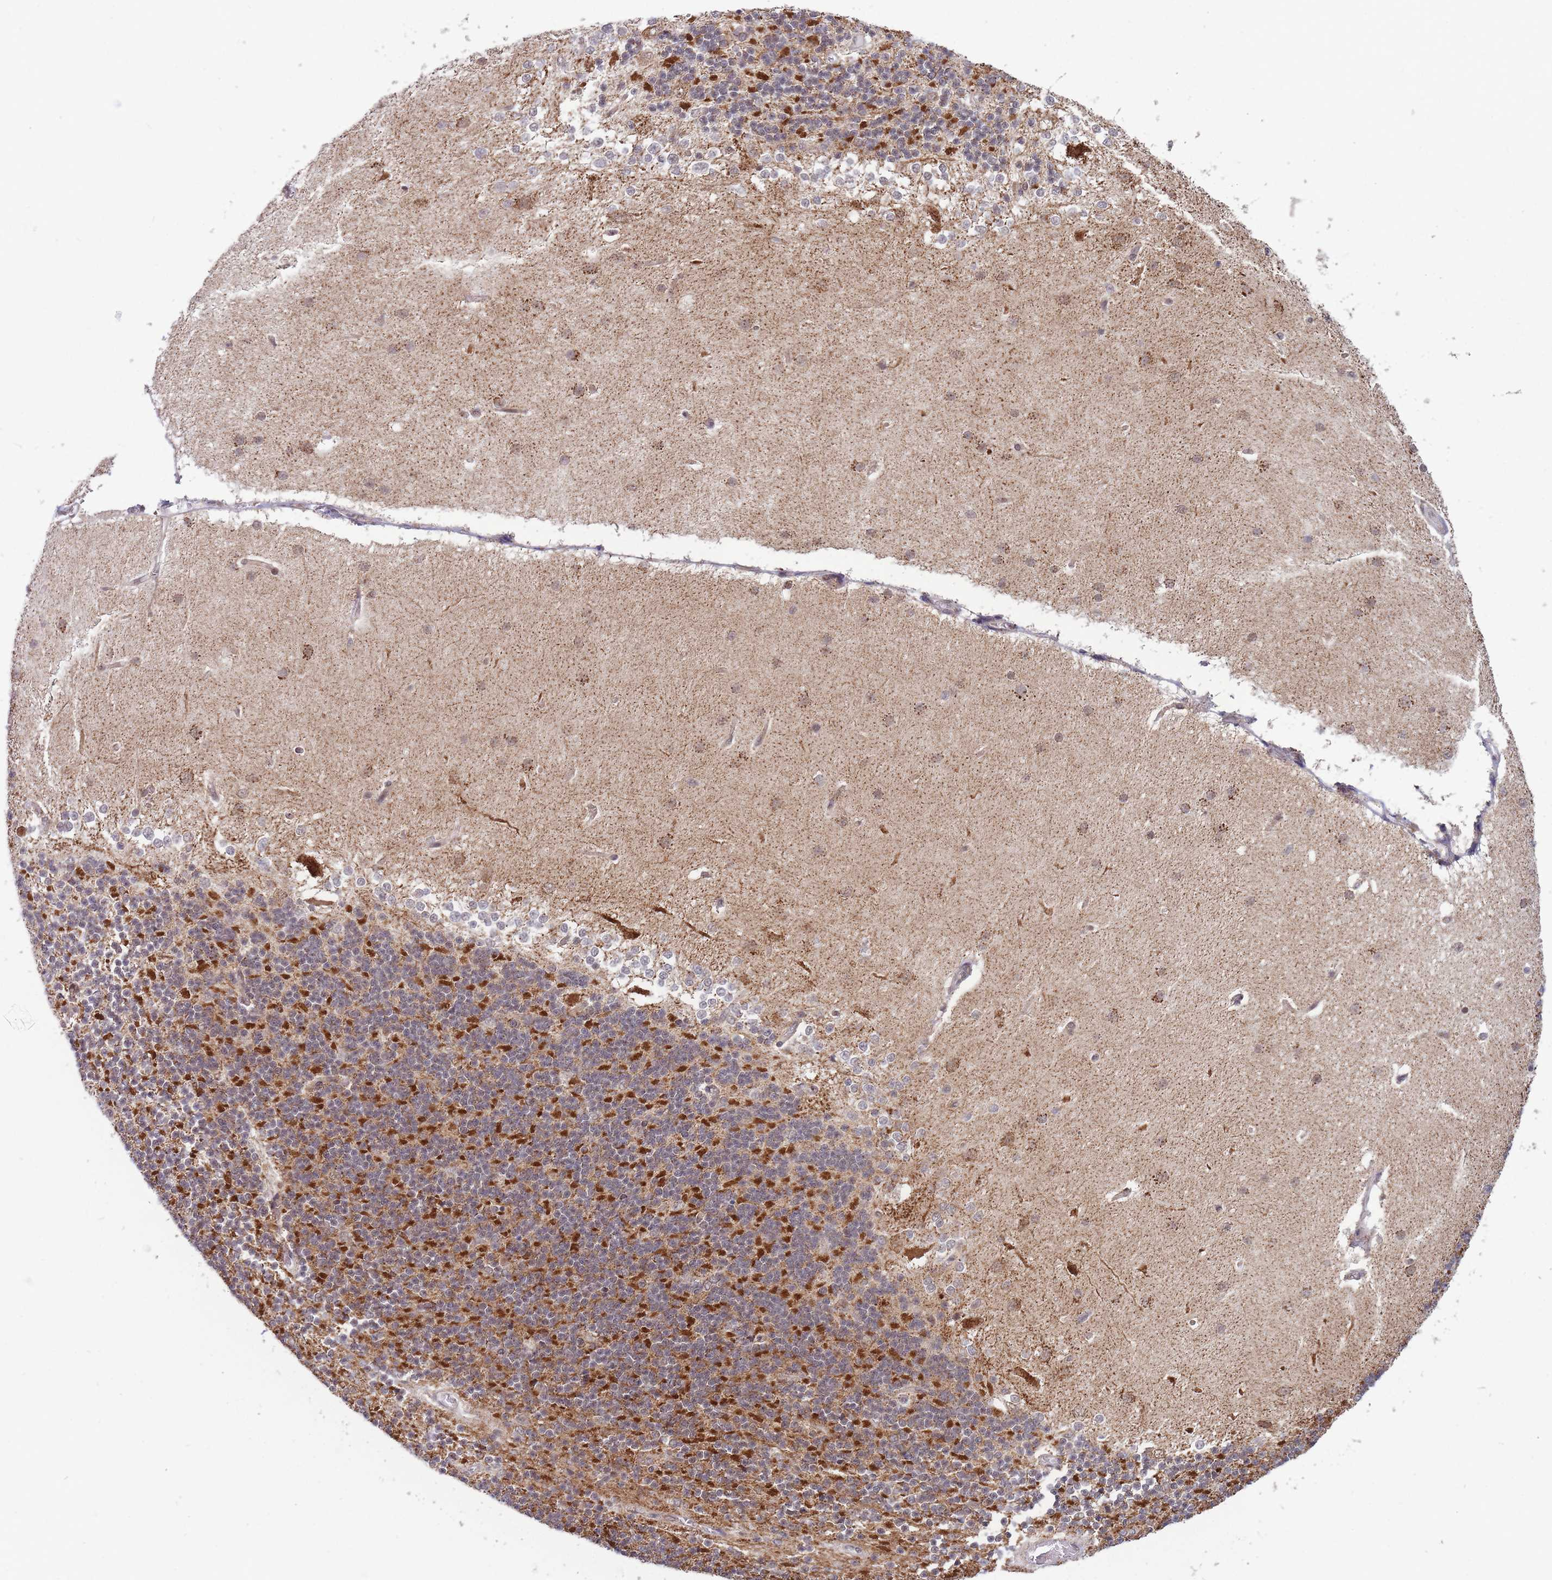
{"staining": {"intensity": "strong", "quantity": "25%-75%", "location": "cytoplasmic/membranous"}, "tissue": "cerebellum", "cell_type": "Cells in granular layer", "image_type": "normal", "snomed": [{"axis": "morphology", "description": "Normal tissue, NOS"}, {"axis": "topography", "description": "Cerebellum"}], "caption": "Protein expression analysis of benign cerebellum exhibits strong cytoplasmic/membranous positivity in about 25%-75% of cells in granular layer.", "gene": "BOD1L1", "patient": {"sex": "female", "age": 29}}